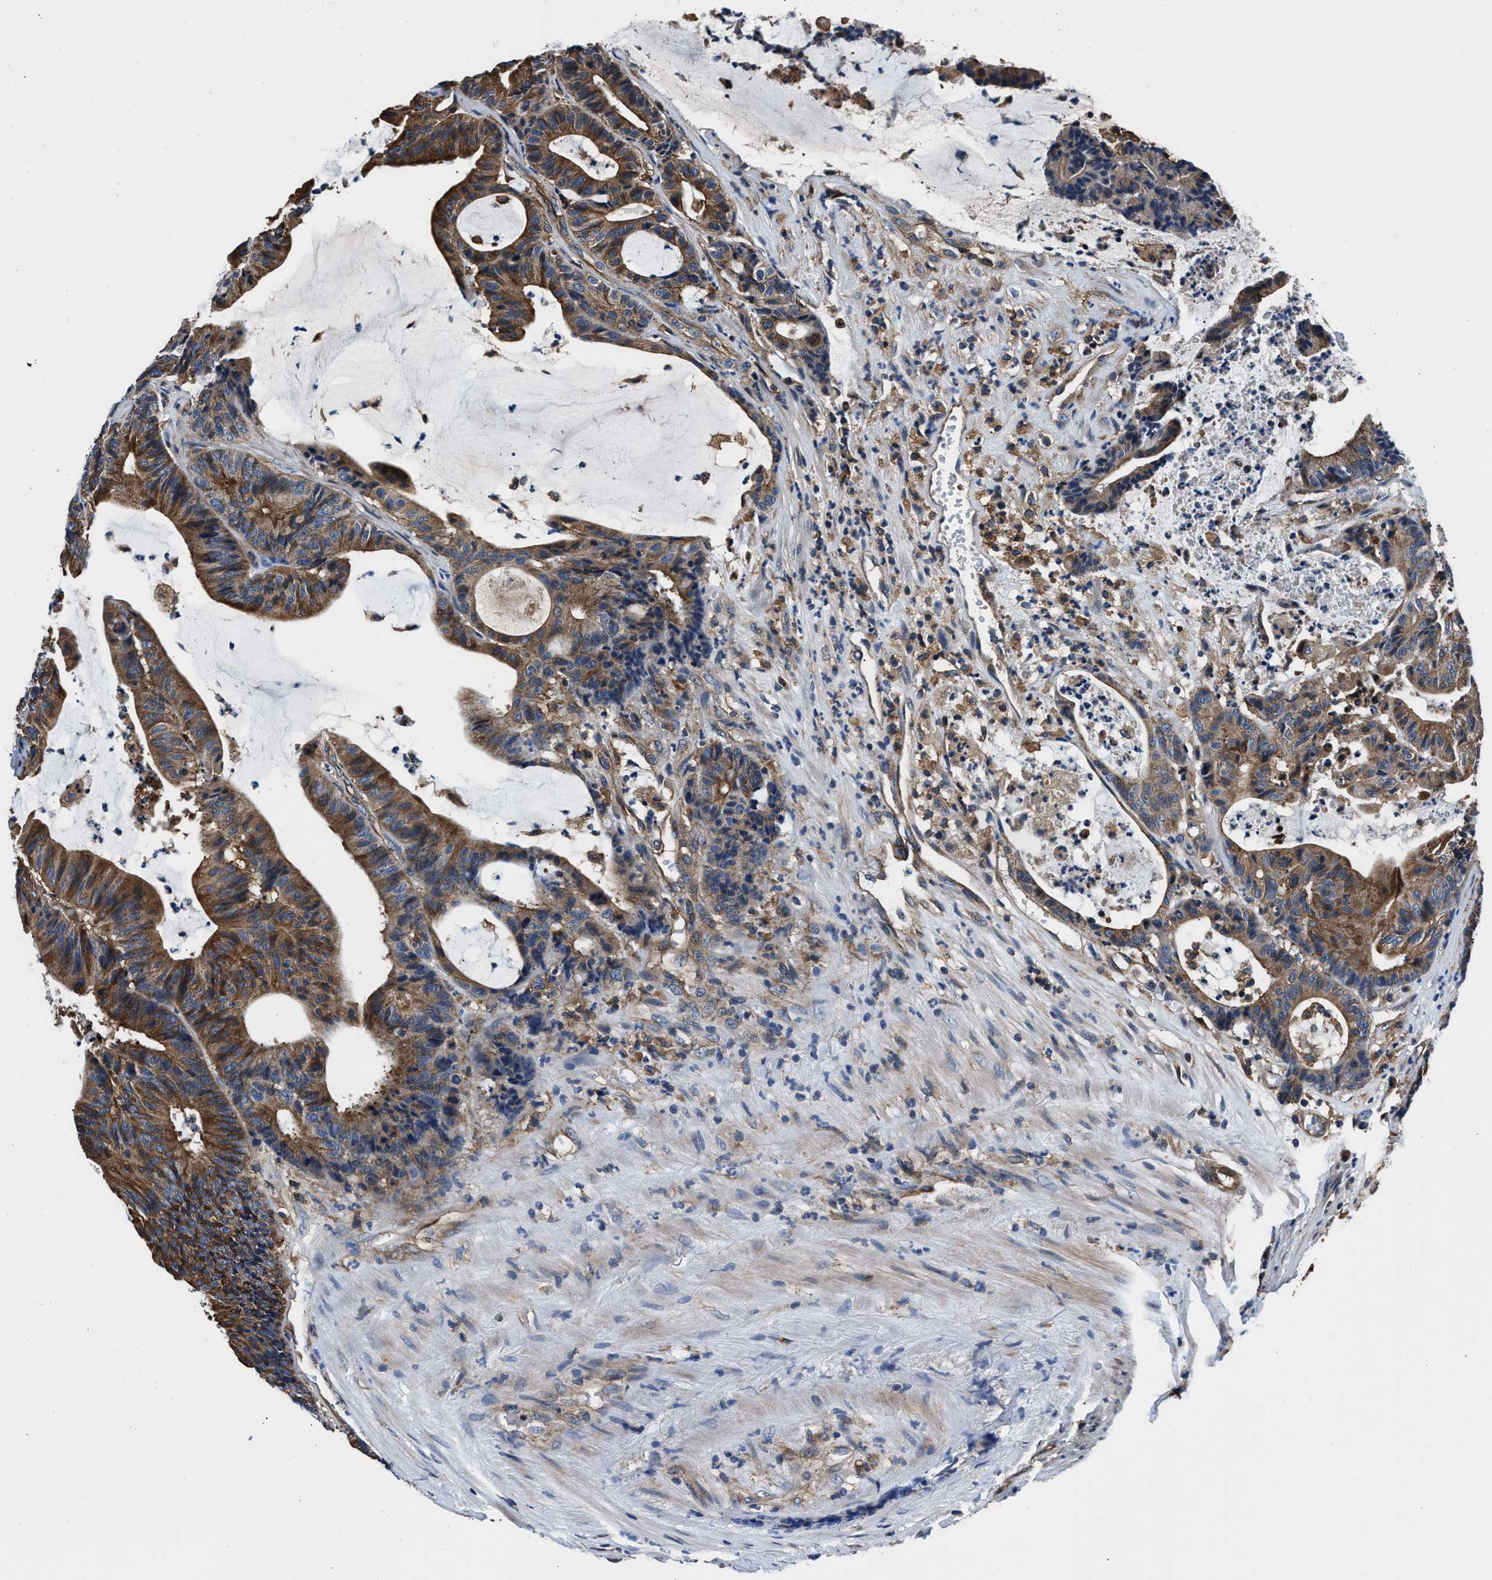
{"staining": {"intensity": "moderate", "quantity": ">75%", "location": "cytoplasmic/membranous"}, "tissue": "colorectal cancer", "cell_type": "Tumor cells", "image_type": "cancer", "snomed": [{"axis": "morphology", "description": "Adenocarcinoma, NOS"}, {"axis": "topography", "description": "Colon"}], "caption": "Human adenocarcinoma (colorectal) stained with a brown dye exhibits moderate cytoplasmic/membranous positive expression in approximately >75% of tumor cells.", "gene": "PPP1R9B", "patient": {"sex": "female", "age": 84}}